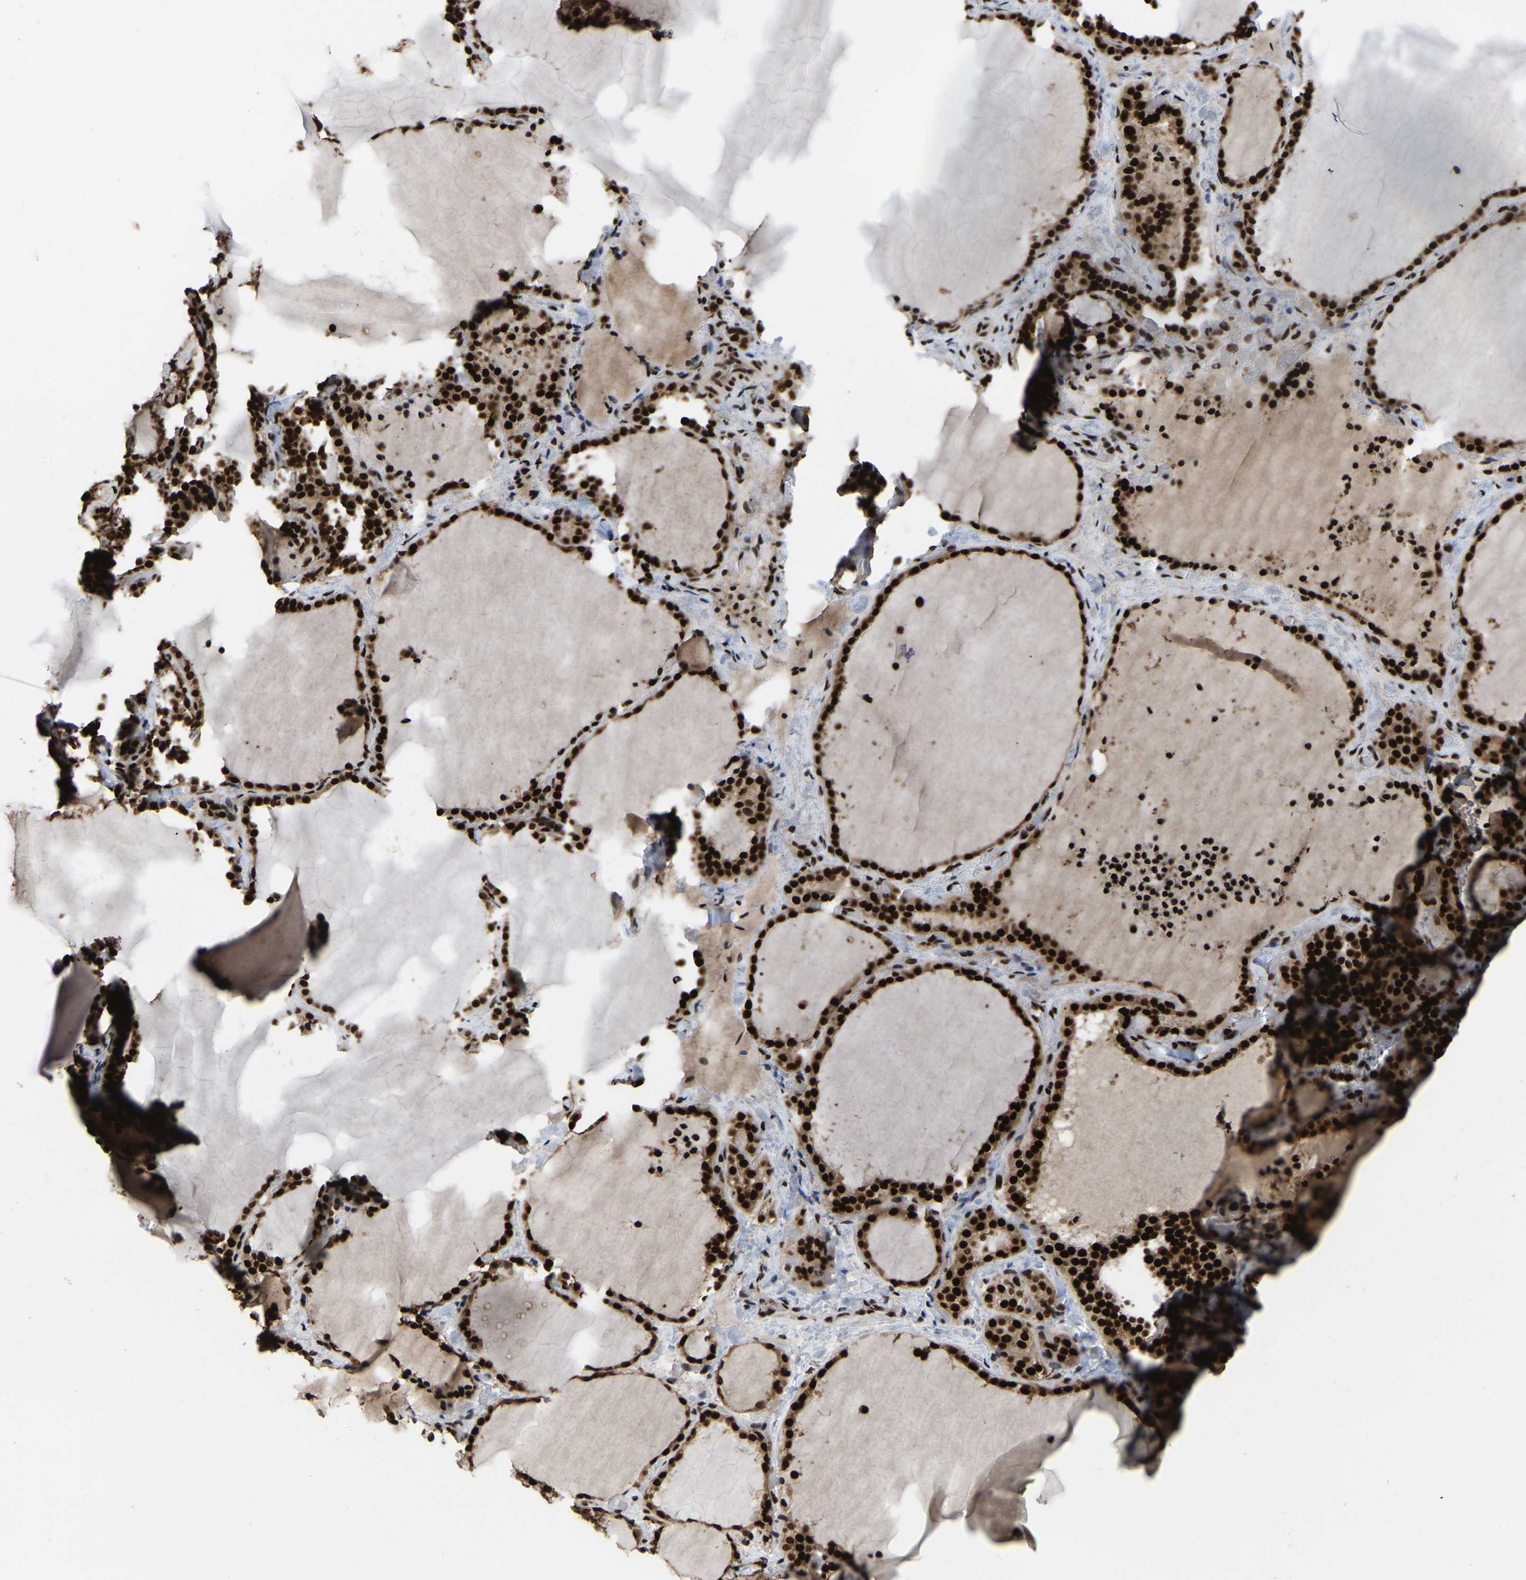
{"staining": {"intensity": "strong", "quantity": ">75%", "location": "cytoplasmic/membranous,nuclear"}, "tissue": "thyroid gland", "cell_type": "Glandular cells", "image_type": "normal", "snomed": [{"axis": "morphology", "description": "Normal tissue, NOS"}, {"axis": "topography", "description": "Thyroid gland"}], "caption": "Immunohistochemistry (IHC) (DAB (3,3'-diaminobenzidine)) staining of unremarkable thyroid gland shows strong cytoplasmic/membranous,nuclear protein expression in about >75% of glandular cells.", "gene": "TBL1XR1", "patient": {"sex": "female", "age": 22}}